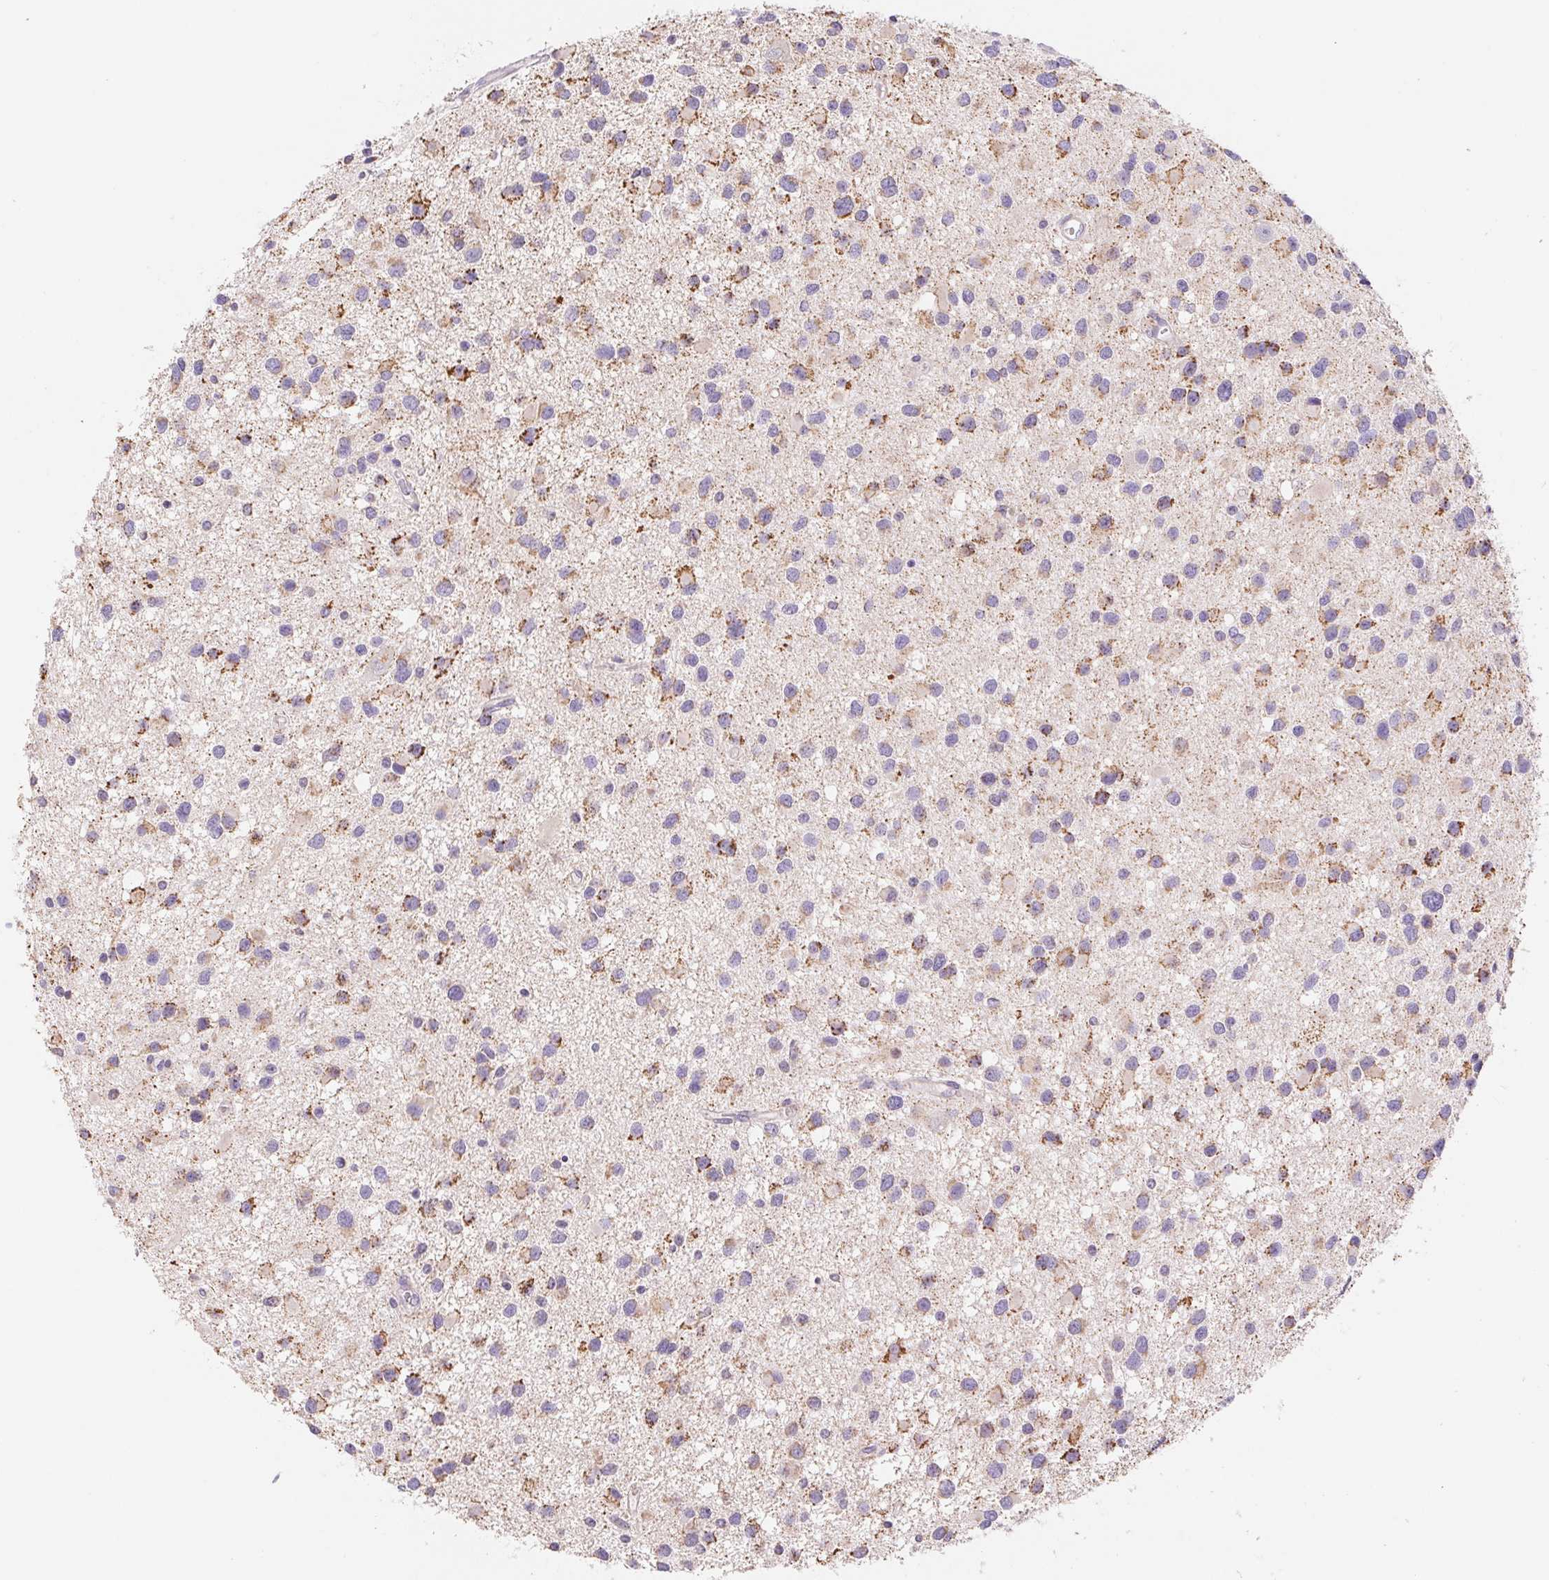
{"staining": {"intensity": "moderate", "quantity": "25%-75%", "location": "cytoplasmic/membranous"}, "tissue": "glioma", "cell_type": "Tumor cells", "image_type": "cancer", "snomed": [{"axis": "morphology", "description": "Glioma, malignant, Low grade"}, {"axis": "topography", "description": "Brain"}], "caption": "Protein staining exhibits moderate cytoplasmic/membranous staining in approximately 25%-75% of tumor cells in low-grade glioma (malignant).", "gene": "FKBP6", "patient": {"sex": "female", "age": 32}}